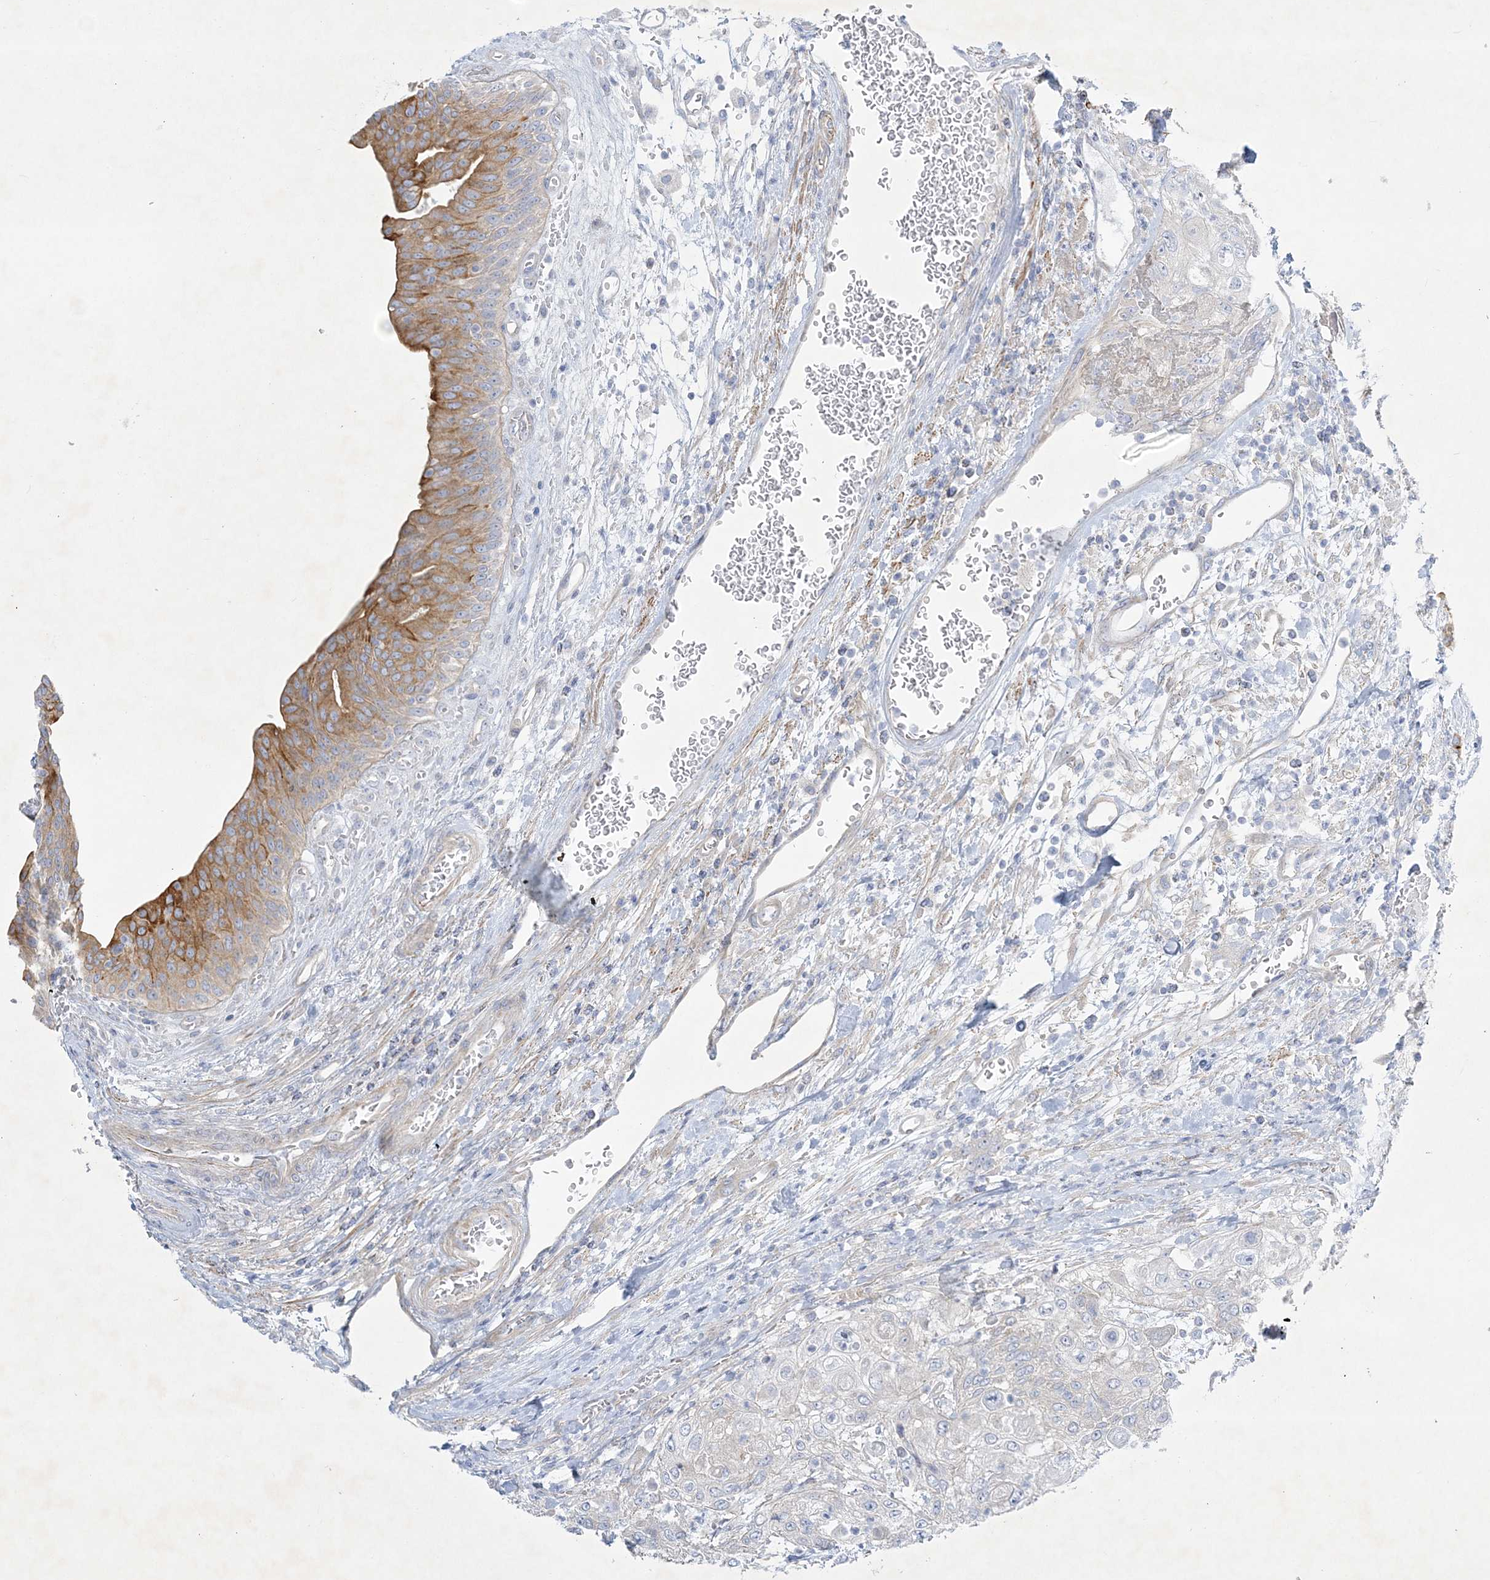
{"staining": {"intensity": "negative", "quantity": "none", "location": "none"}, "tissue": "urothelial cancer", "cell_type": "Tumor cells", "image_type": "cancer", "snomed": [{"axis": "morphology", "description": "Urothelial carcinoma, High grade"}, {"axis": "topography", "description": "Urinary bladder"}], "caption": "IHC histopathology image of human urothelial carcinoma (high-grade) stained for a protein (brown), which displays no positivity in tumor cells.", "gene": "FARSB", "patient": {"sex": "female", "age": 79}}